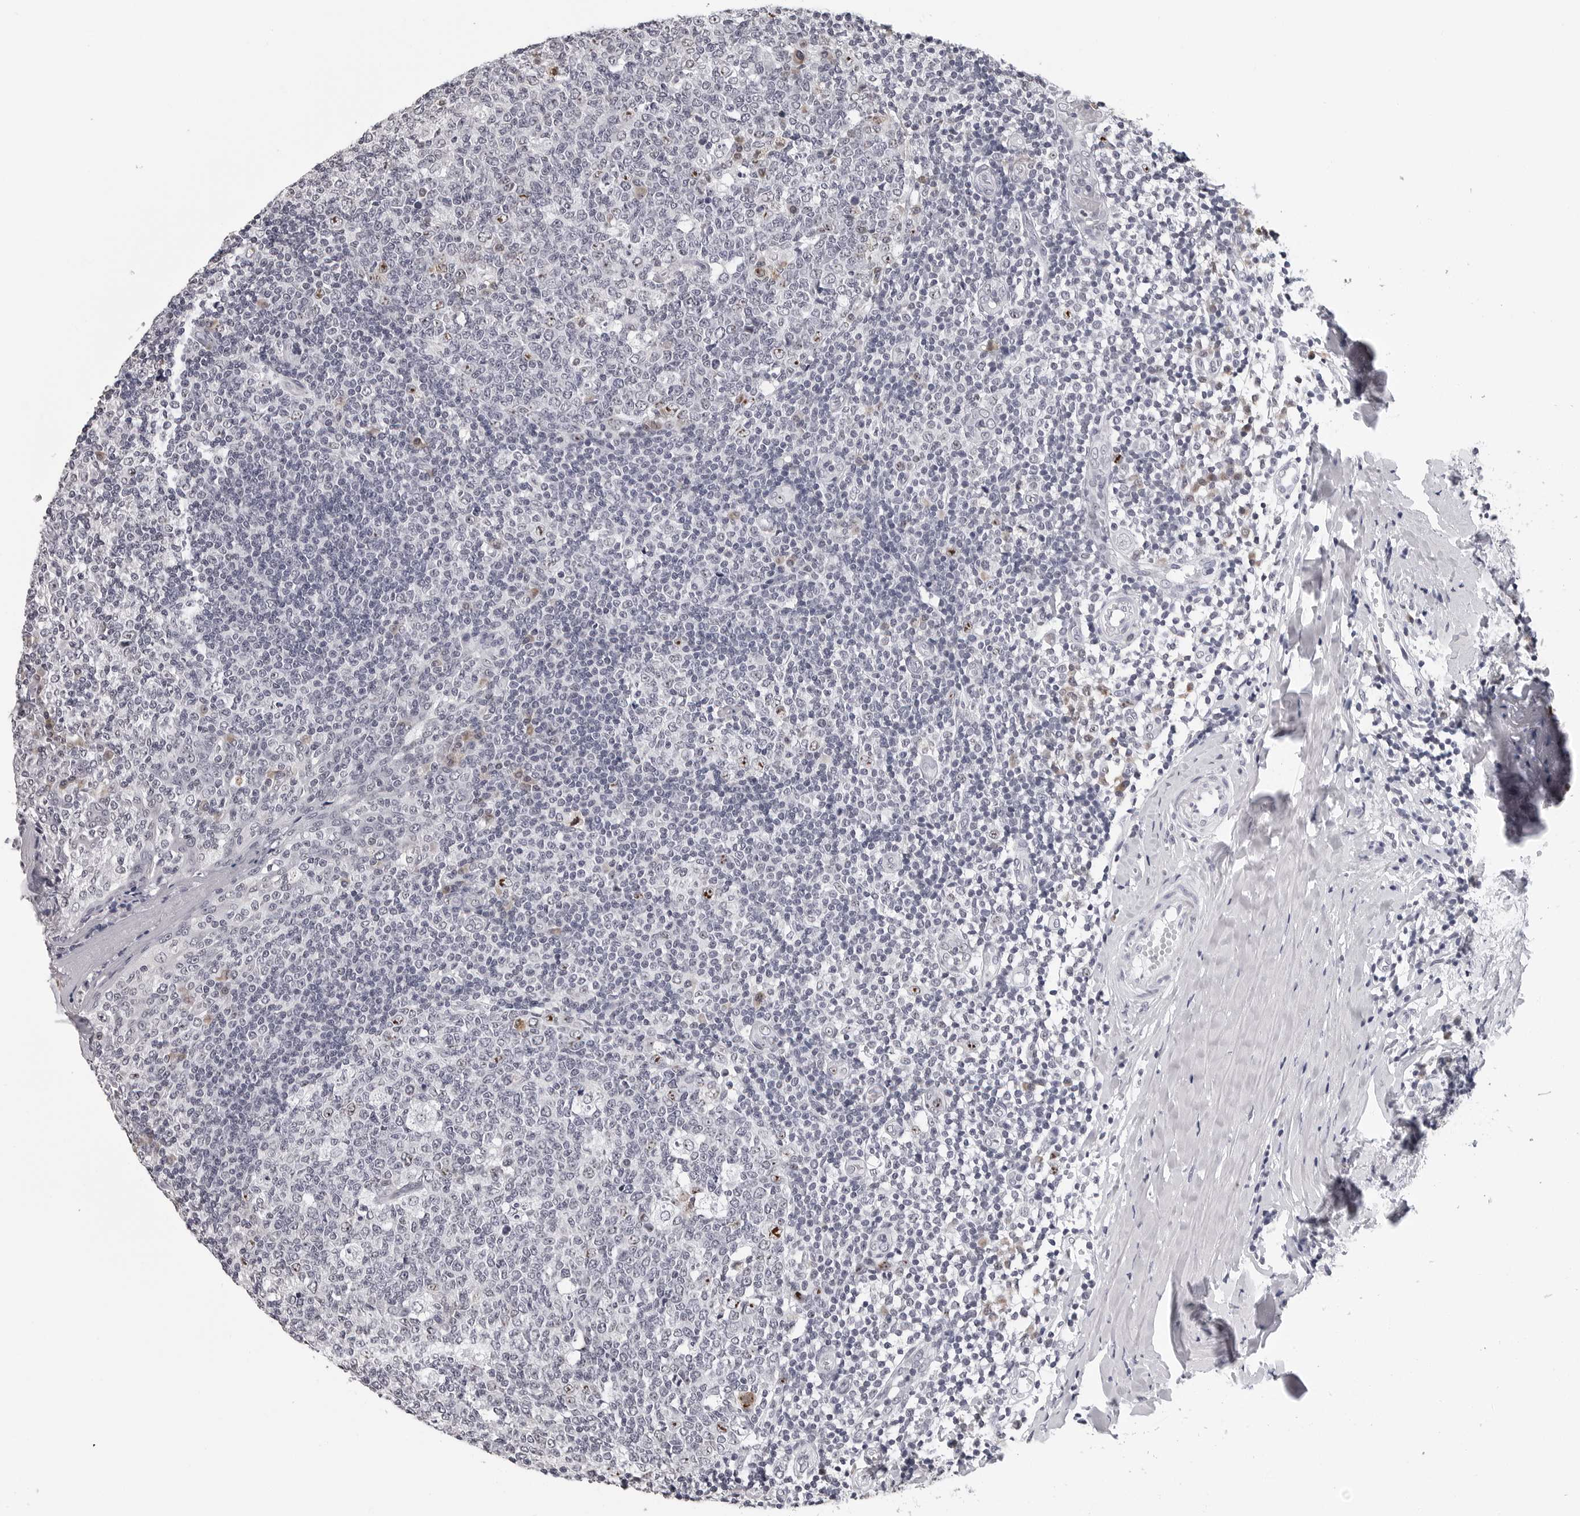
{"staining": {"intensity": "moderate", "quantity": "<25%", "location": "nuclear"}, "tissue": "tonsil", "cell_type": "Germinal center cells", "image_type": "normal", "snomed": [{"axis": "morphology", "description": "Normal tissue, NOS"}, {"axis": "topography", "description": "Tonsil"}], "caption": "Tonsil stained with a brown dye reveals moderate nuclear positive positivity in about <25% of germinal center cells.", "gene": "GNL2", "patient": {"sex": "female", "age": 19}}